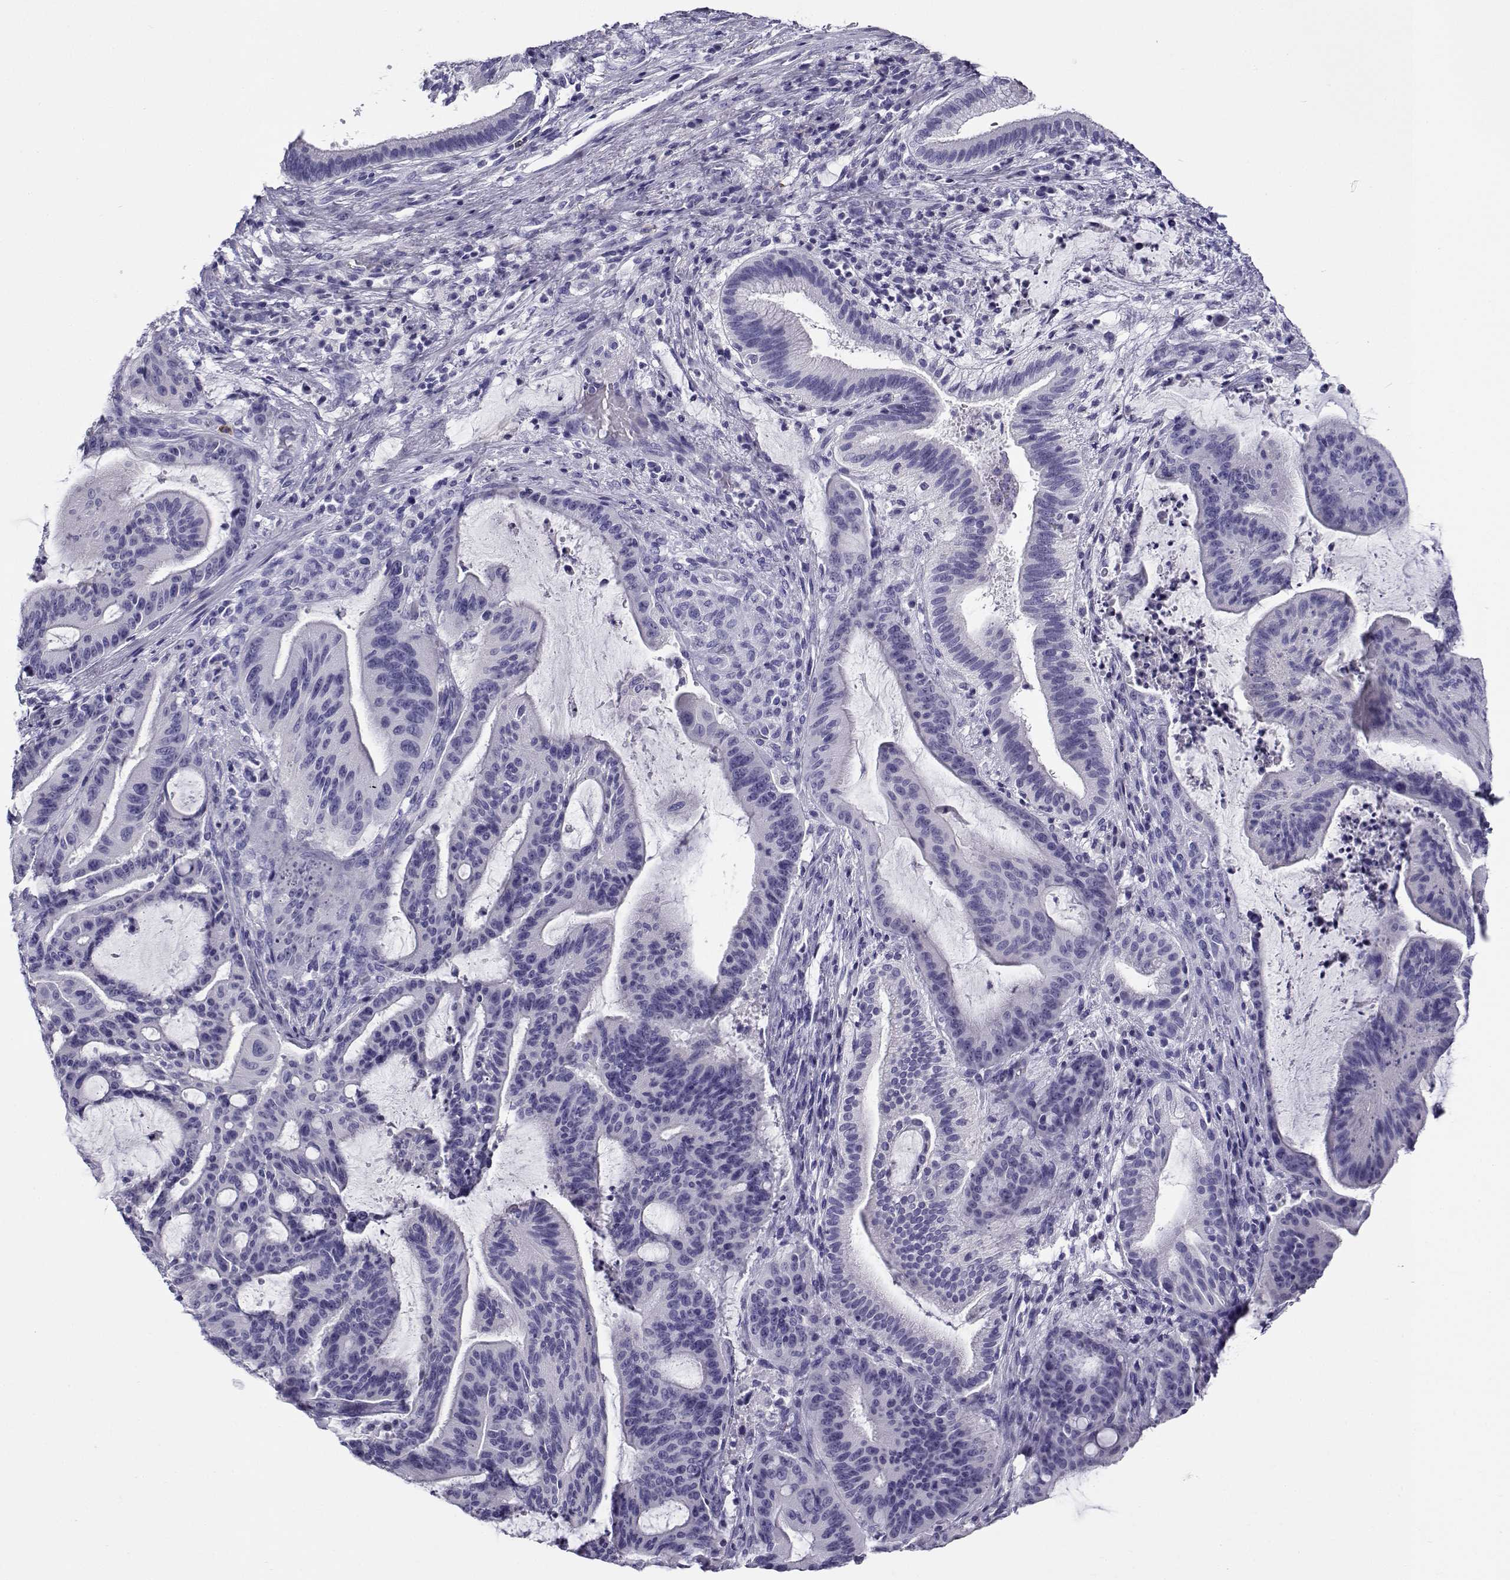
{"staining": {"intensity": "negative", "quantity": "none", "location": "none"}, "tissue": "liver cancer", "cell_type": "Tumor cells", "image_type": "cancer", "snomed": [{"axis": "morphology", "description": "Cholangiocarcinoma"}, {"axis": "topography", "description": "Liver"}], "caption": "Cholangiocarcinoma (liver) was stained to show a protein in brown. There is no significant expression in tumor cells.", "gene": "CABS1", "patient": {"sex": "female", "age": 73}}